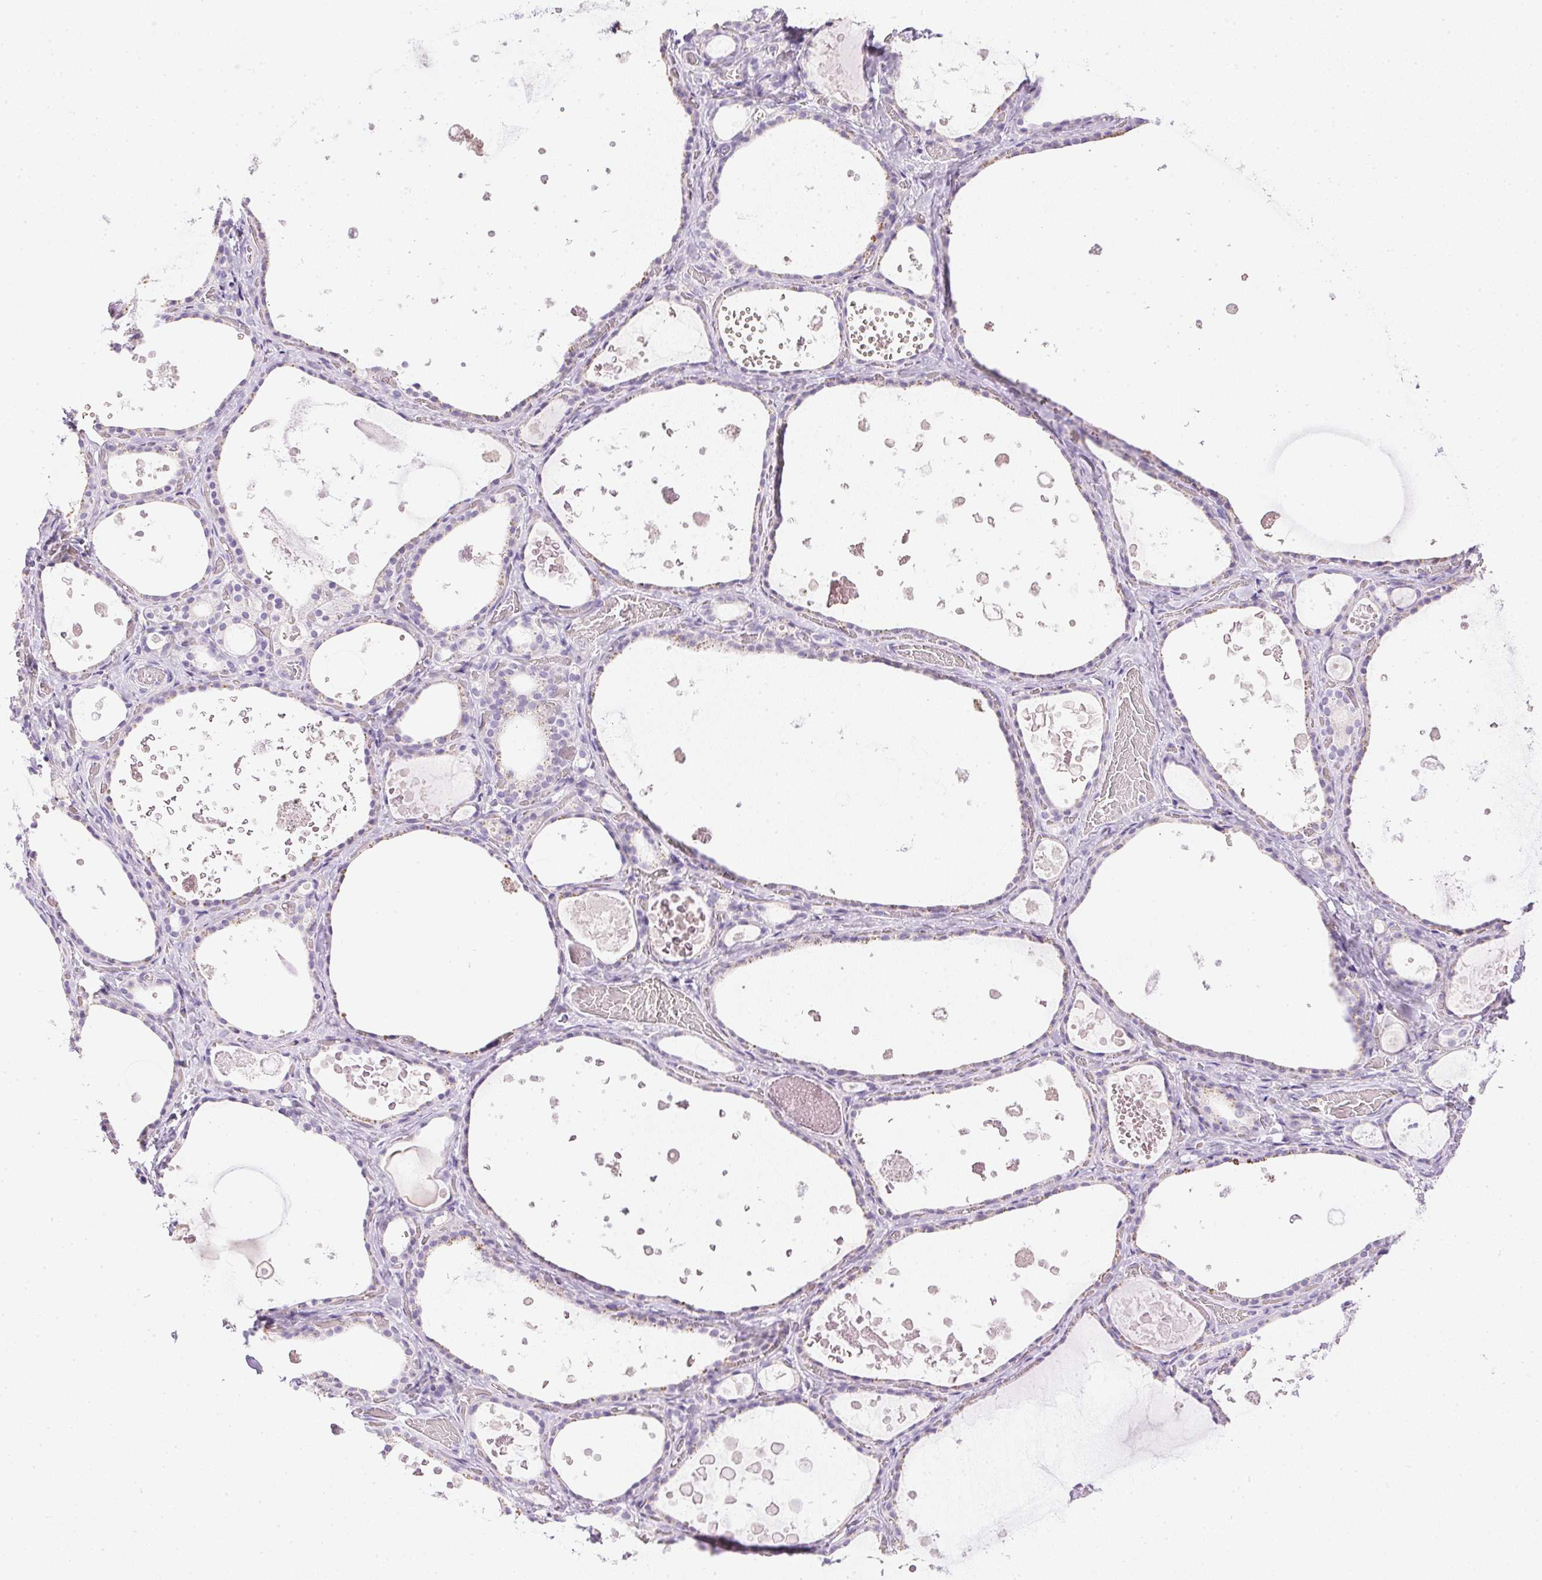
{"staining": {"intensity": "negative", "quantity": "none", "location": "none"}, "tissue": "thyroid gland", "cell_type": "Glandular cells", "image_type": "normal", "snomed": [{"axis": "morphology", "description": "Normal tissue, NOS"}, {"axis": "topography", "description": "Thyroid gland"}], "caption": "IHC image of unremarkable thyroid gland: thyroid gland stained with DAB demonstrates no significant protein staining in glandular cells.", "gene": "ATP6V1G3", "patient": {"sex": "female", "age": 56}}